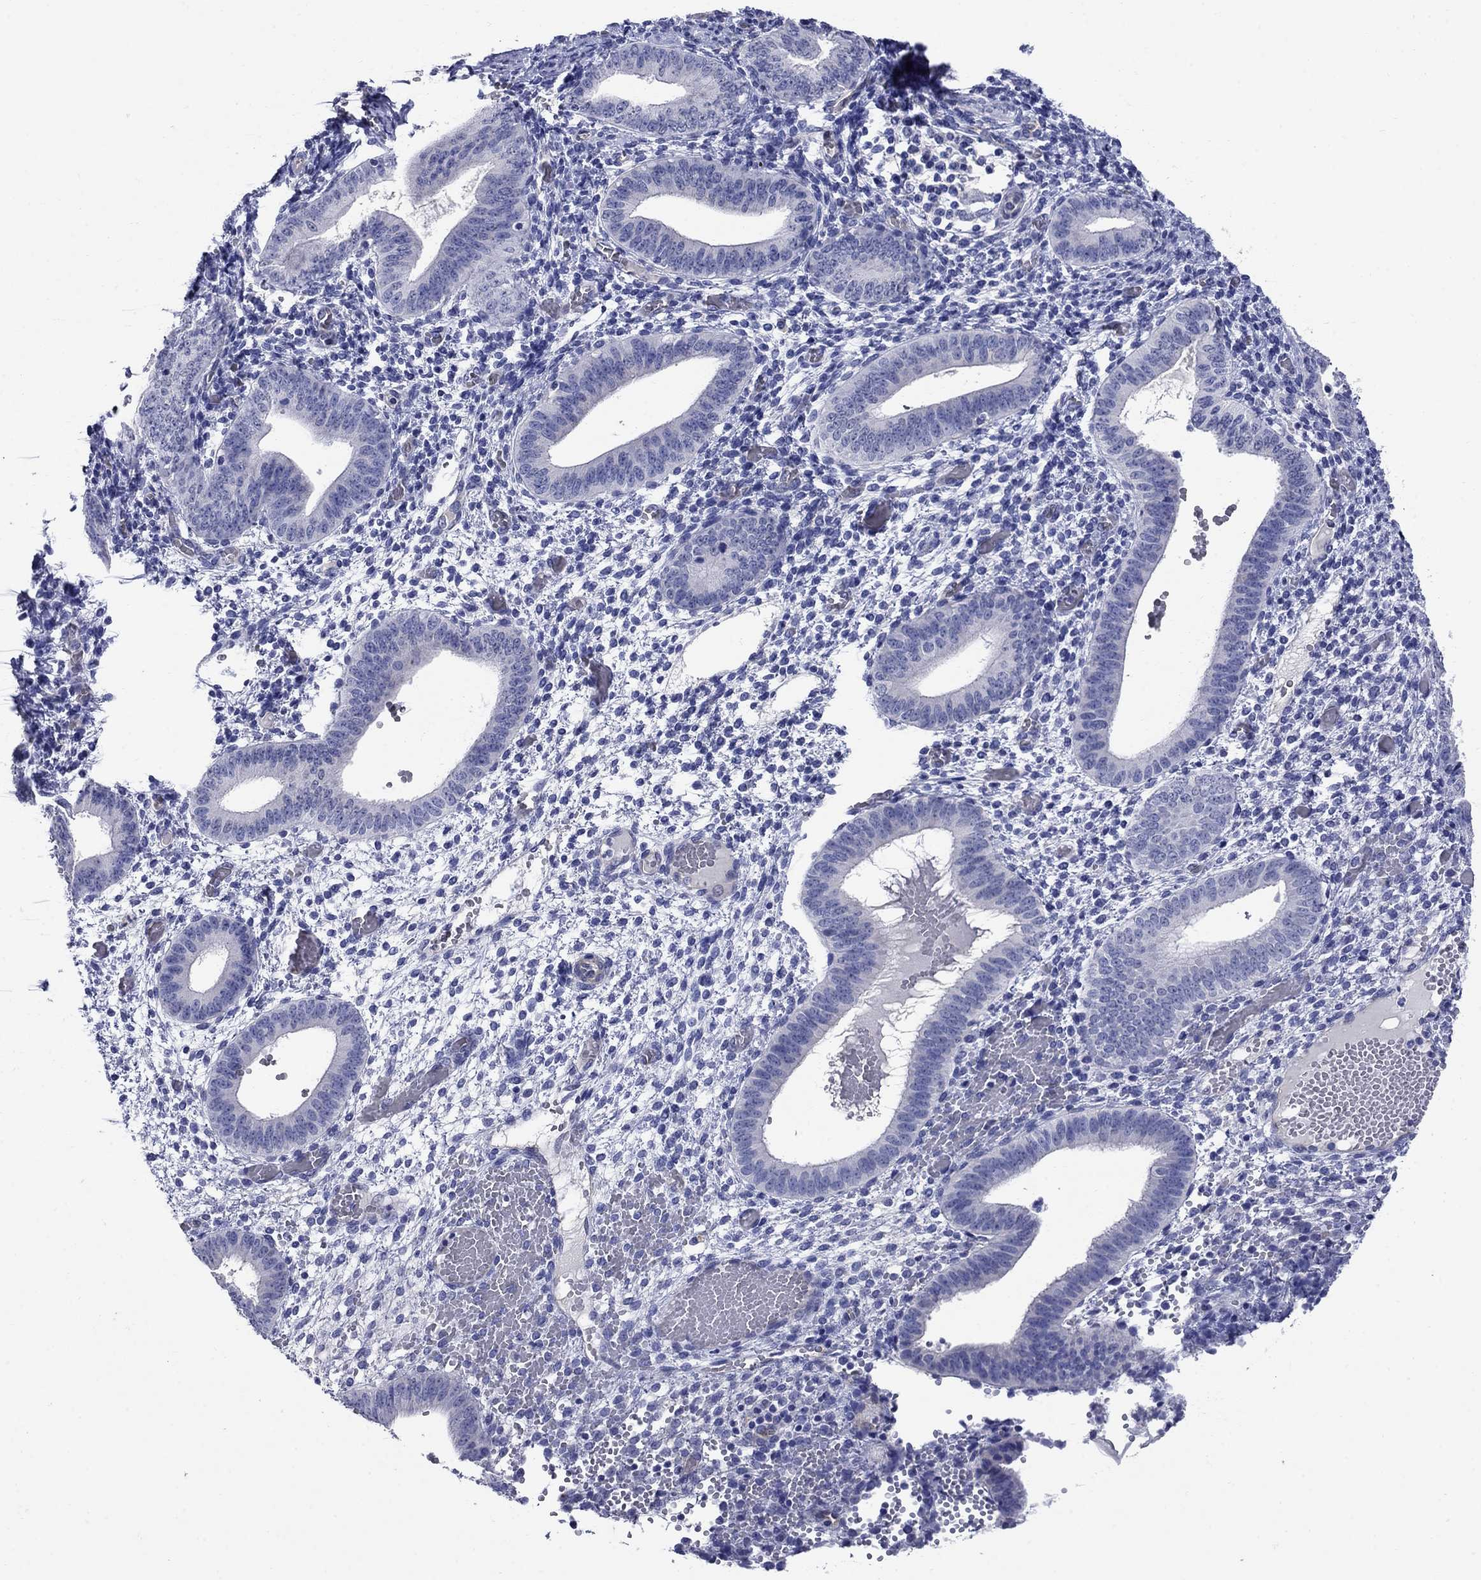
{"staining": {"intensity": "negative", "quantity": "none", "location": "none"}, "tissue": "endometrium", "cell_type": "Cells in endometrial stroma", "image_type": "normal", "snomed": [{"axis": "morphology", "description": "Normal tissue, NOS"}, {"axis": "topography", "description": "Endometrium"}], "caption": "Cells in endometrial stroma show no significant staining in unremarkable endometrium.", "gene": "SMCP", "patient": {"sex": "female", "age": 42}}